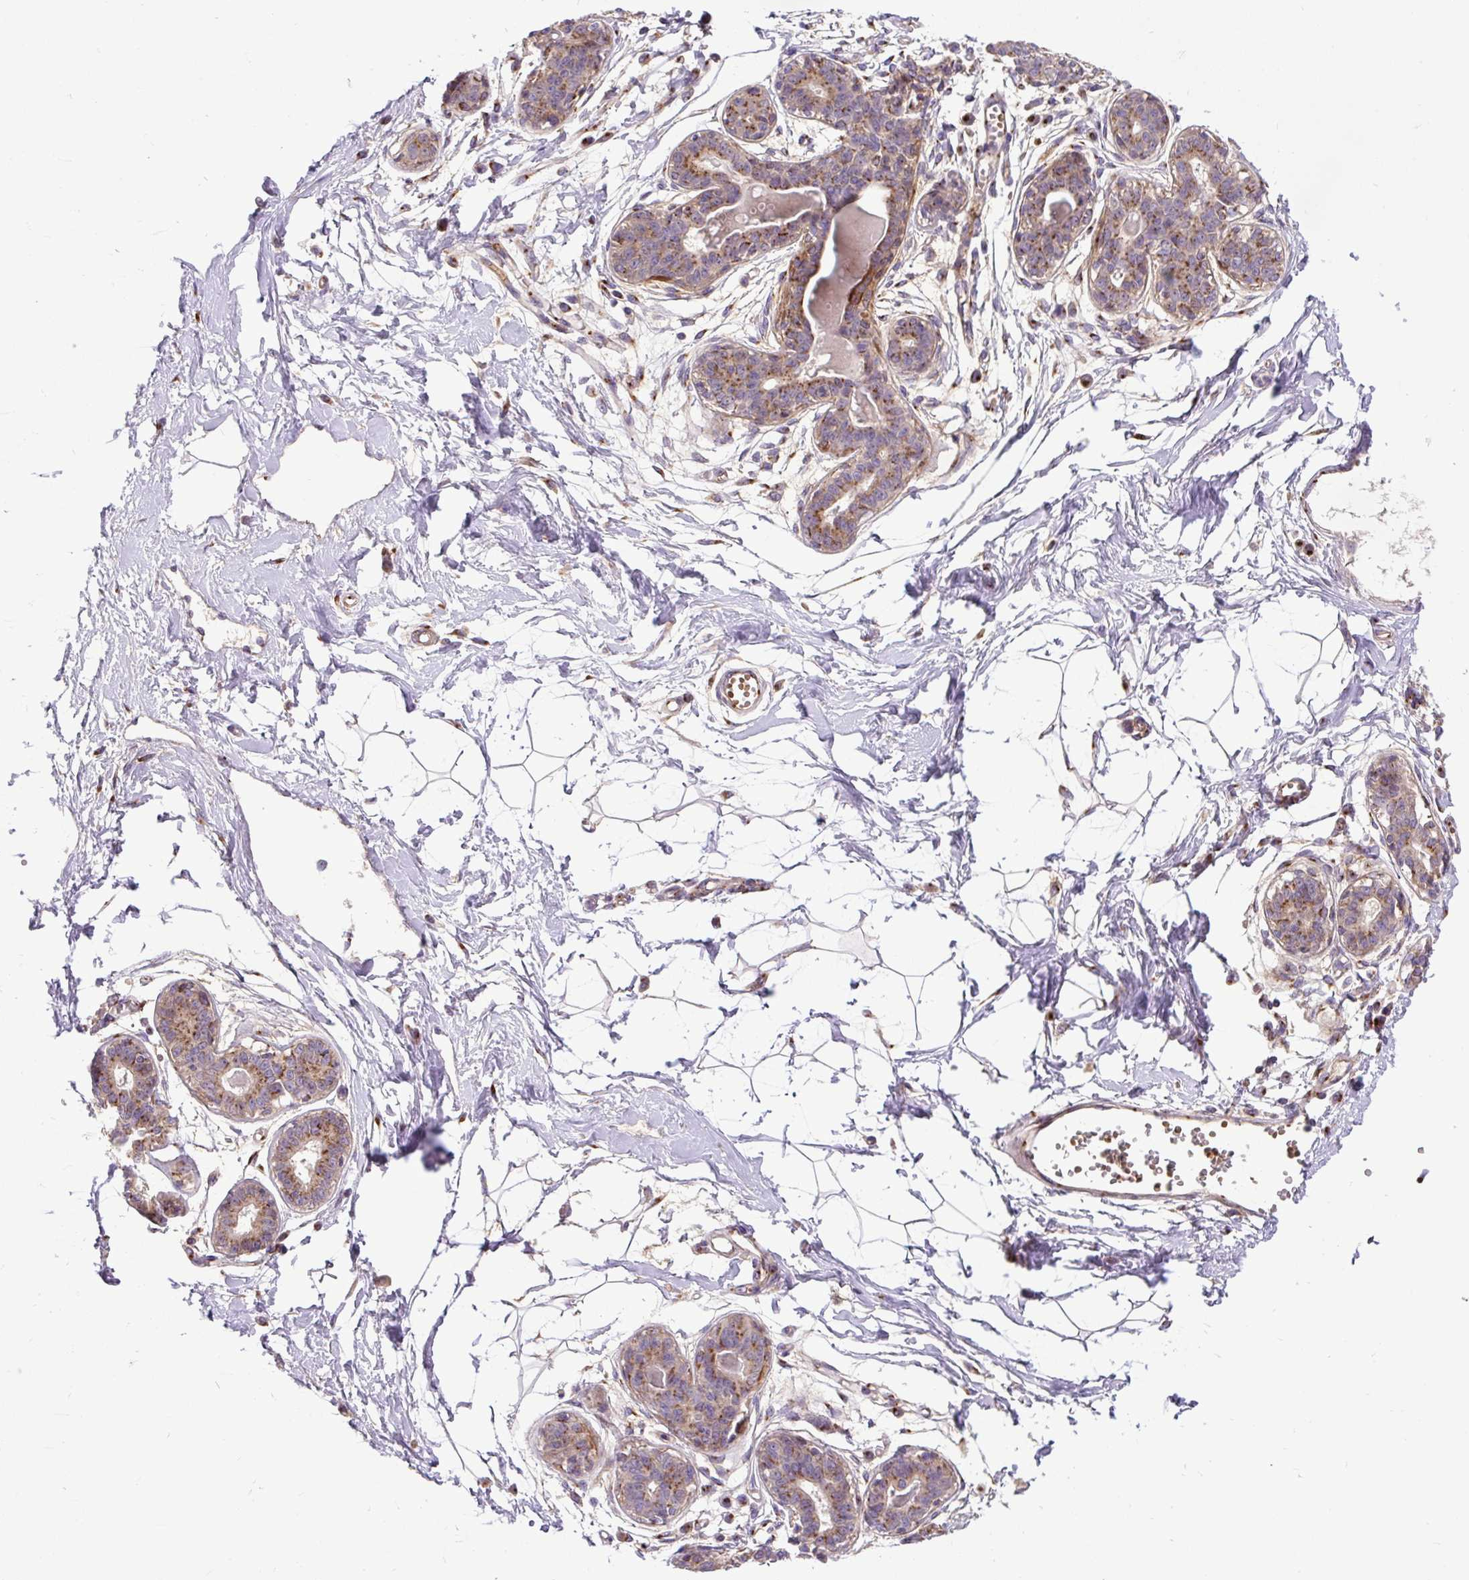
{"staining": {"intensity": "negative", "quantity": "none", "location": "none"}, "tissue": "breast", "cell_type": "Adipocytes", "image_type": "normal", "snomed": [{"axis": "morphology", "description": "Normal tissue, NOS"}, {"axis": "topography", "description": "Breast"}], "caption": "Image shows no protein expression in adipocytes of benign breast. The staining was performed using DAB to visualize the protein expression in brown, while the nuclei were stained in blue with hematoxylin (Magnification: 20x).", "gene": "MSMP", "patient": {"sex": "female", "age": 45}}